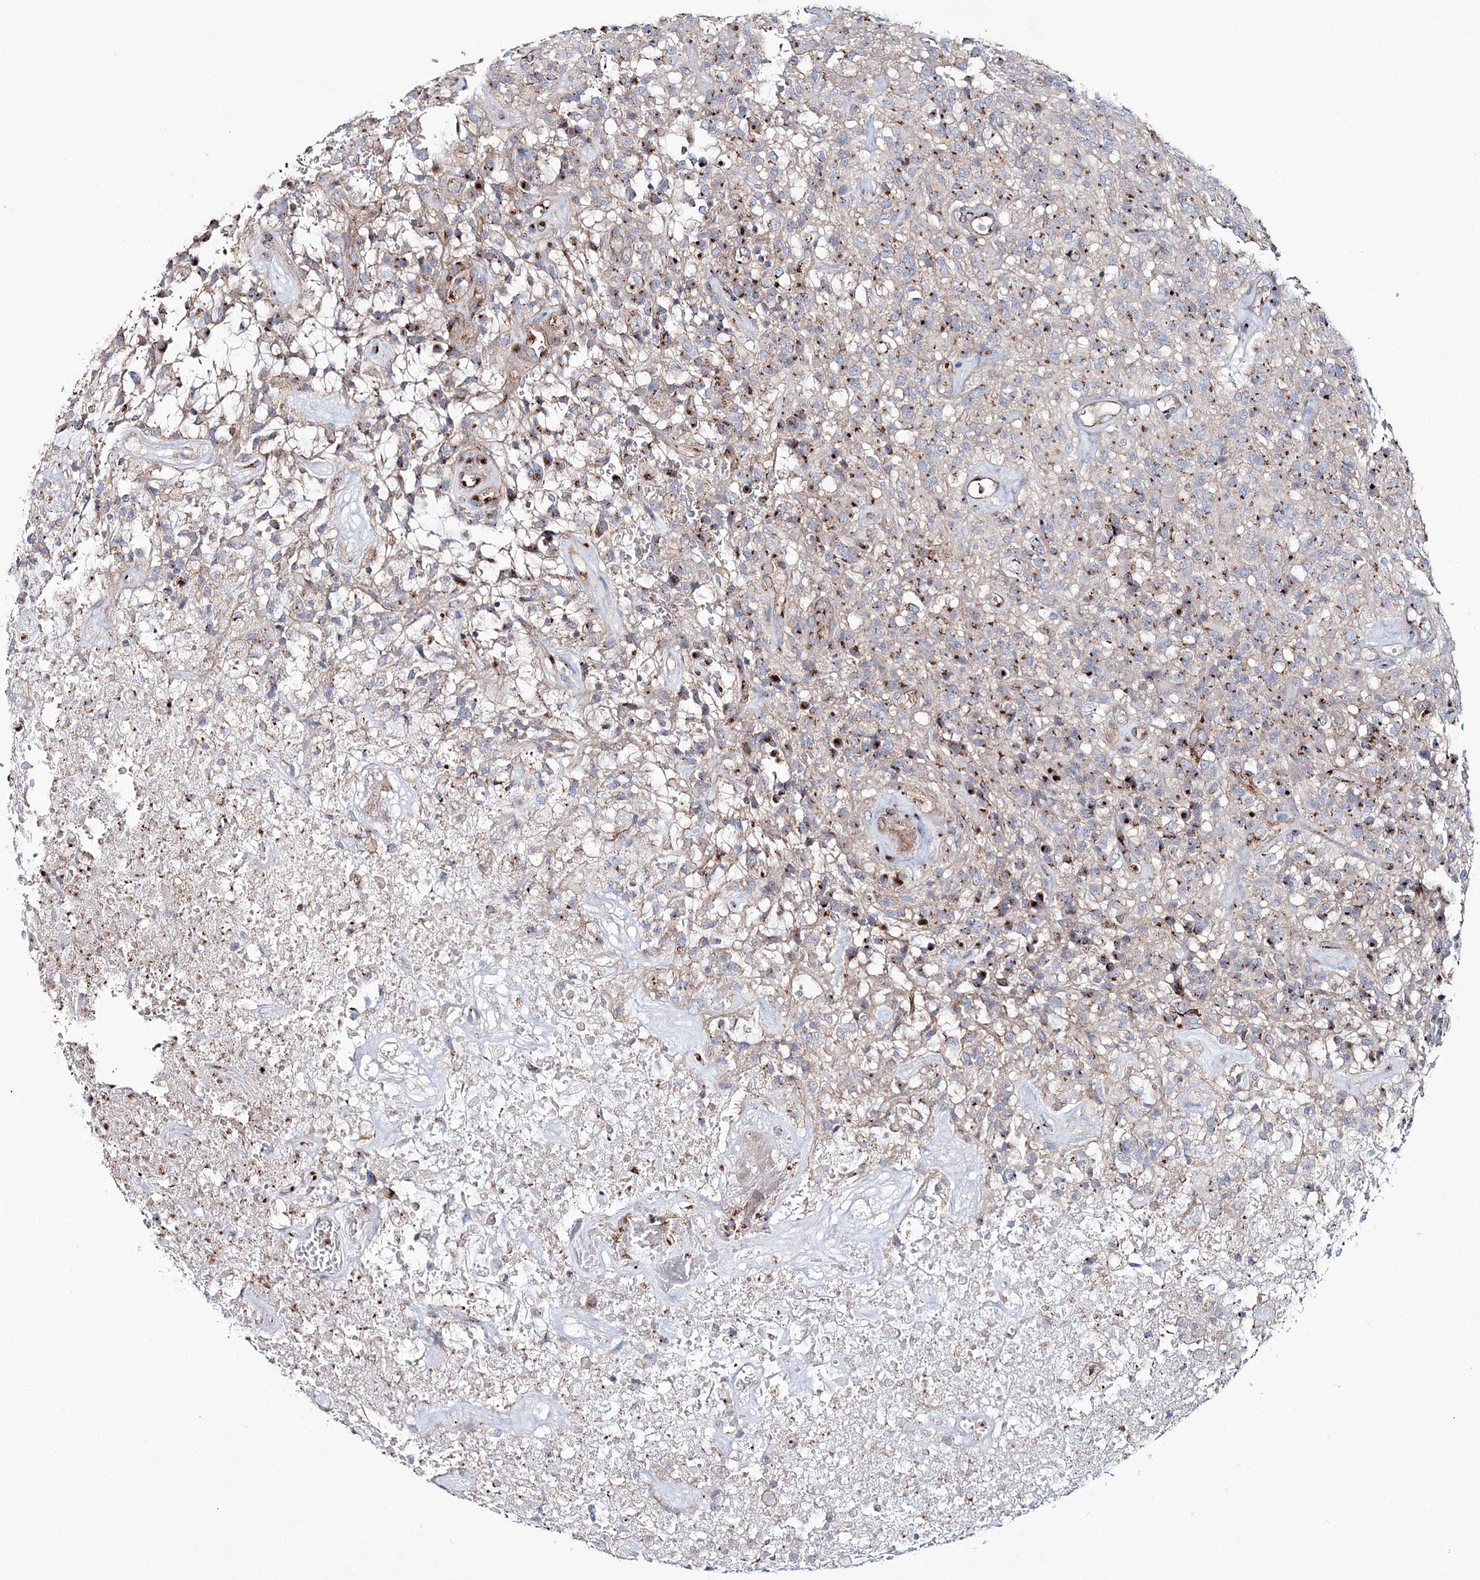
{"staining": {"intensity": "moderate", "quantity": "<25%", "location": "cytoplasmic/membranous"}, "tissue": "glioma", "cell_type": "Tumor cells", "image_type": "cancer", "snomed": [{"axis": "morphology", "description": "Glioma, malignant, High grade"}, {"axis": "topography", "description": "Brain"}], "caption": "Immunohistochemistry (DAB) staining of human malignant glioma (high-grade) exhibits moderate cytoplasmic/membranous protein expression in about <25% of tumor cells.", "gene": "MAN1A2", "patient": {"sex": "female", "age": 57}}